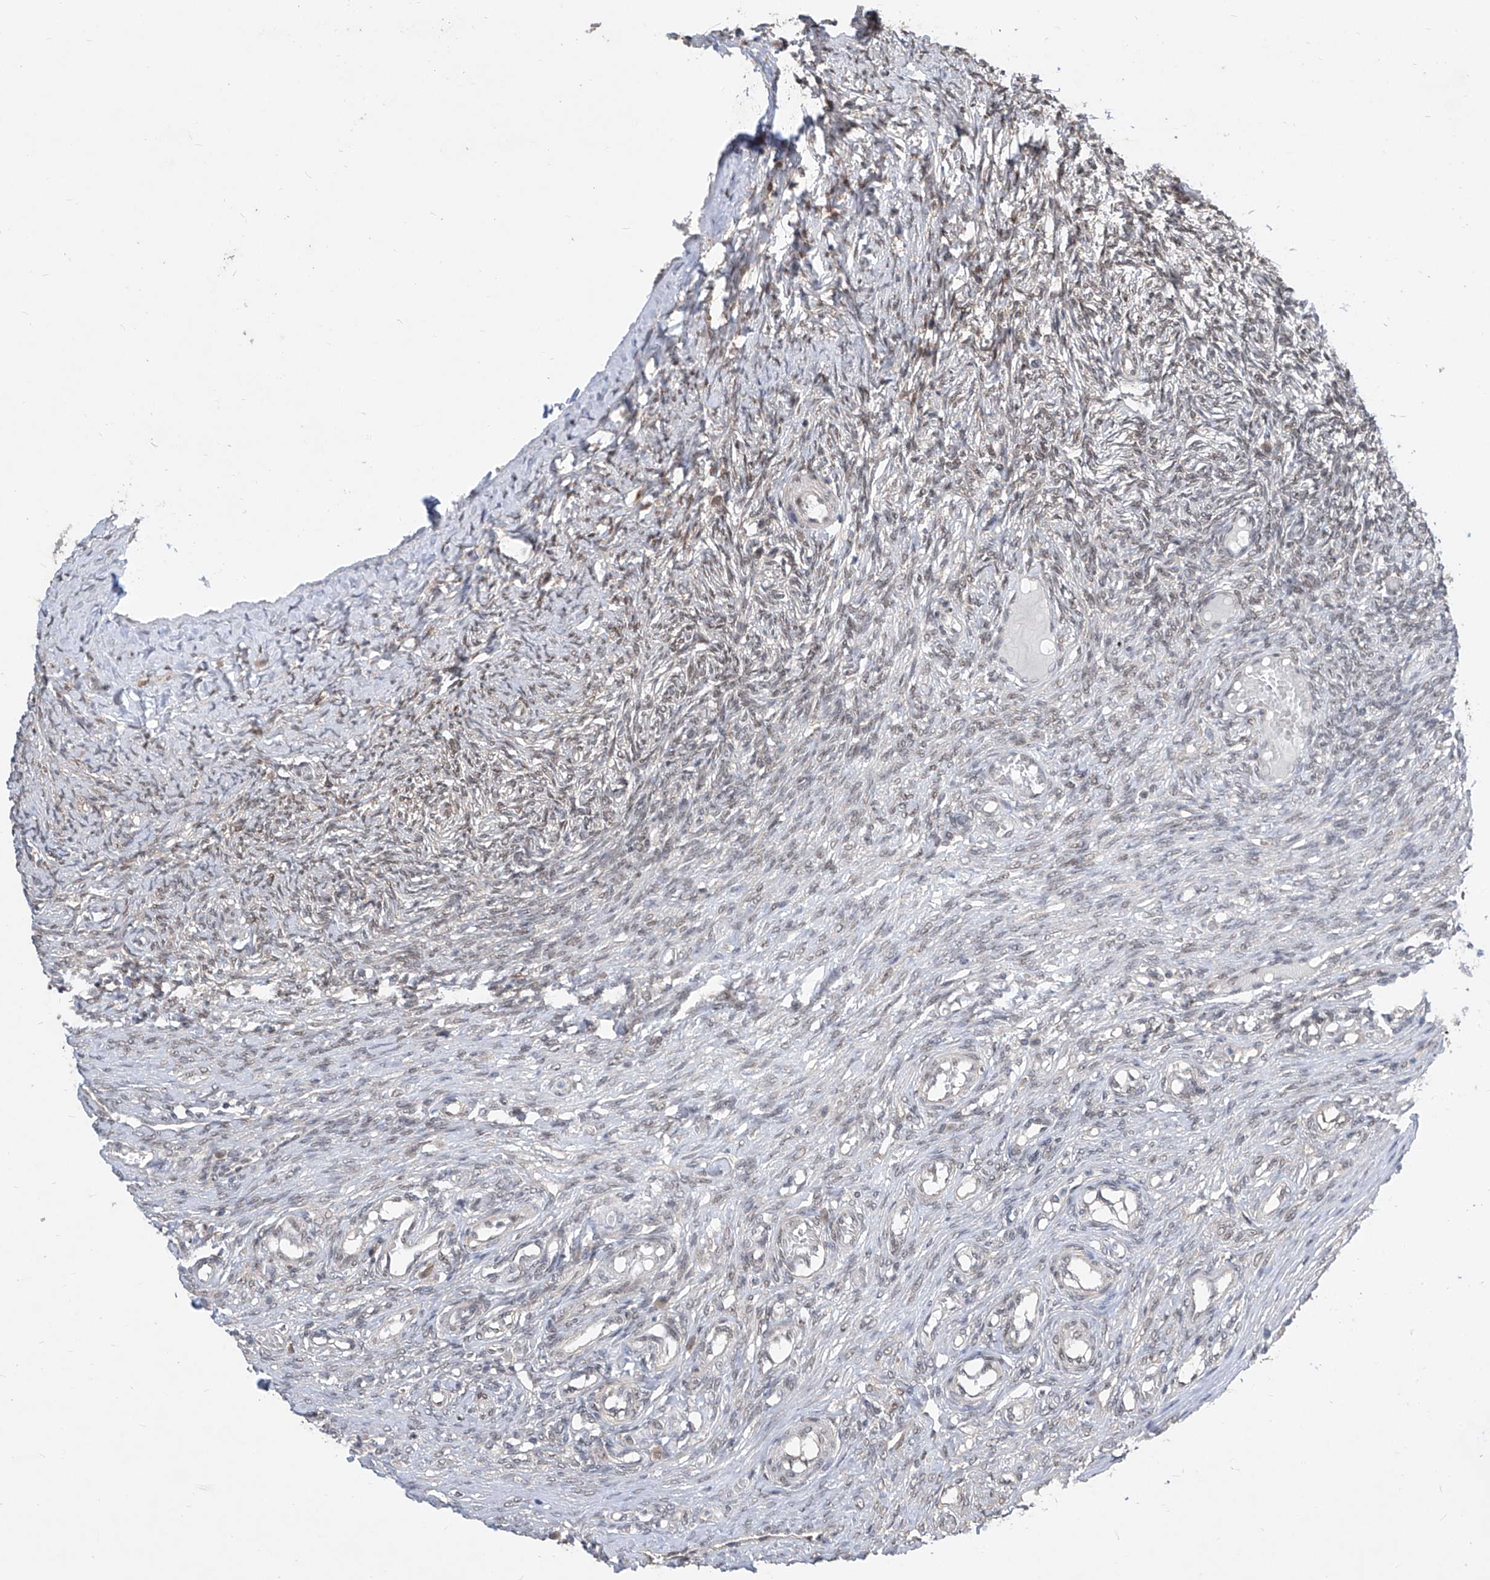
{"staining": {"intensity": "moderate", "quantity": "25%-75%", "location": "cytoplasmic/membranous"}, "tissue": "ovary", "cell_type": "Follicle cells", "image_type": "normal", "snomed": [{"axis": "morphology", "description": "Adenocarcinoma, NOS"}, {"axis": "topography", "description": "Endometrium"}], "caption": "High-magnification brightfield microscopy of normal ovary stained with DAB (3,3'-diaminobenzidine) (brown) and counterstained with hematoxylin (blue). follicle cells exhibit moderate cytoplasmic/membranous positivity is appreciated in about25%-75% of cells.", "gene": "CETN1", "patient": {"sex": "female", "age": 32}}